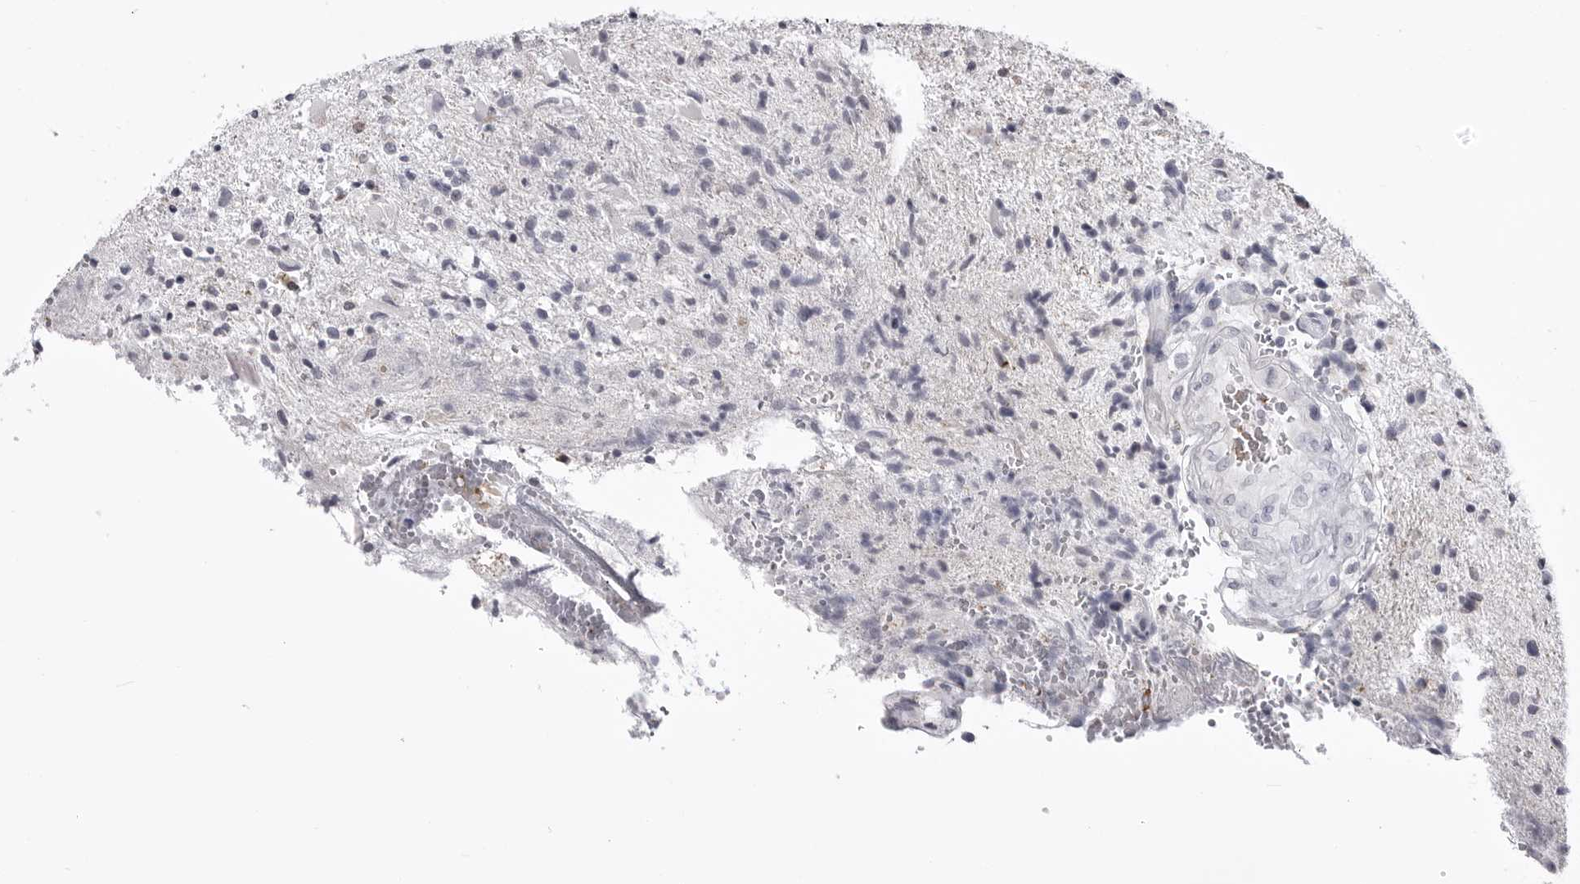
{"staining": {"intensity": "negative", "quantity": "none", "location": "none"}, "tissue": "glioma", "cell_type": "Tumor cells", "image_type": "cancer", "snomed": [{"axis": "morphology", "description": "Glioma, malignant, High grade"}, {"axis": "topography", "description": "Brain"}], "caption": "A micrograph of human glioma is negative for staining in tumor cells. The staining was performed using DAB to visualize the protein expression in brown, while the nuclei were stained in blue with hematoxylin (Magnification: 20x).", "gene": "STAP2", "patient": {"sex": "male", "age": 72}}